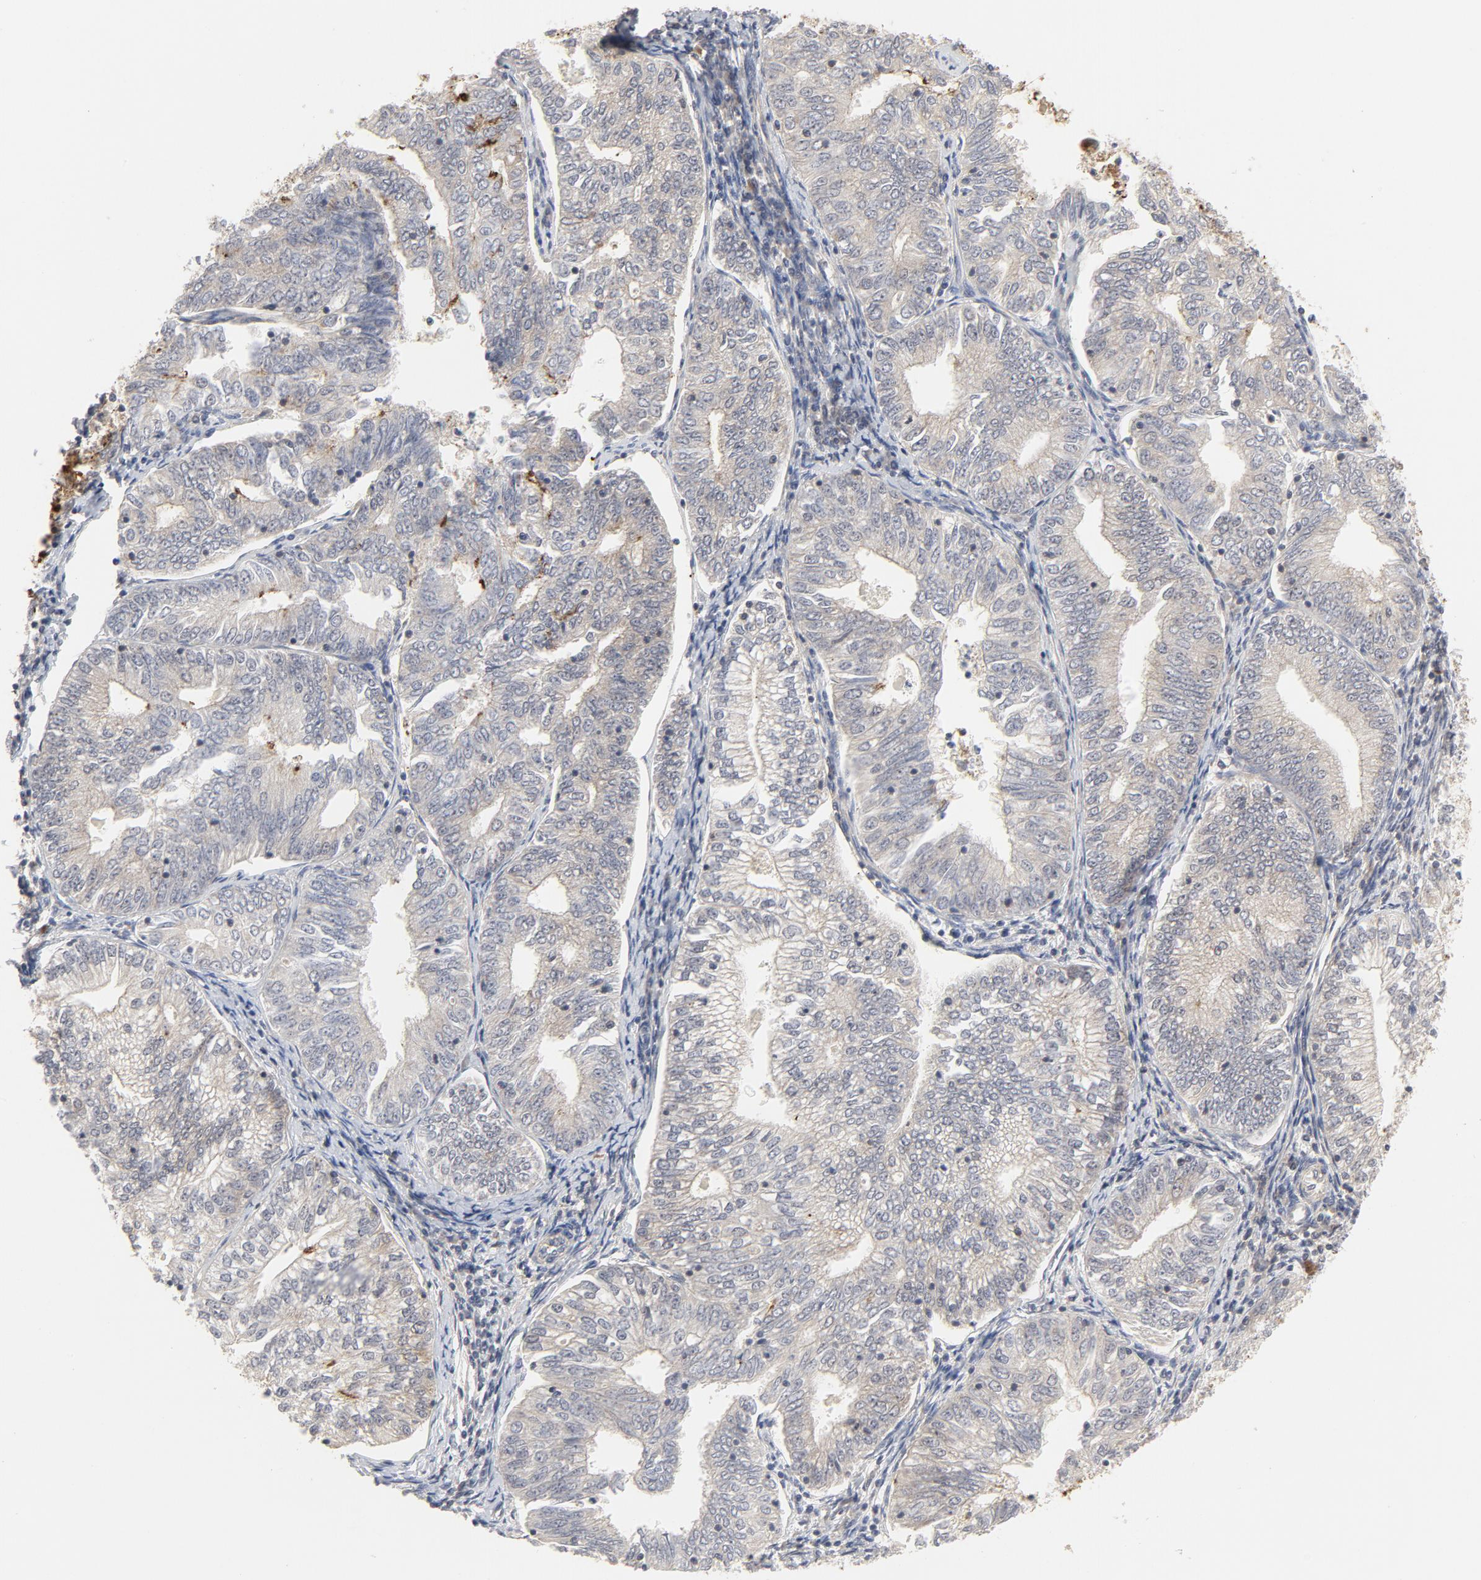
{"staining": {"intensity": "weak", "quantity": ">75%", "location": "cytoplasmic/membranous"}, "tissue": "endometrial cancer", "cell_type": "Tumor cells", "image_type": "cancer", "snomed": [{"axis": "morphology", "description": "Adenocarcinoma, NOS"}, {"axis": "topography", "description": "Endometrium"}], "caption": "Endometrial adenocarcinoma stained for a protein displays weak cytoplasmic/membranous positivity in tumor cells. The staining was performed using DAB (3,3'-diaminobenzidine) to visualize the protein expression in brown, while the nuclei were stained in blue with hematoxylin (Magnification: 20x).", "gene": "MAP2K7", "patient": {"sex": "female", "age": 69}}